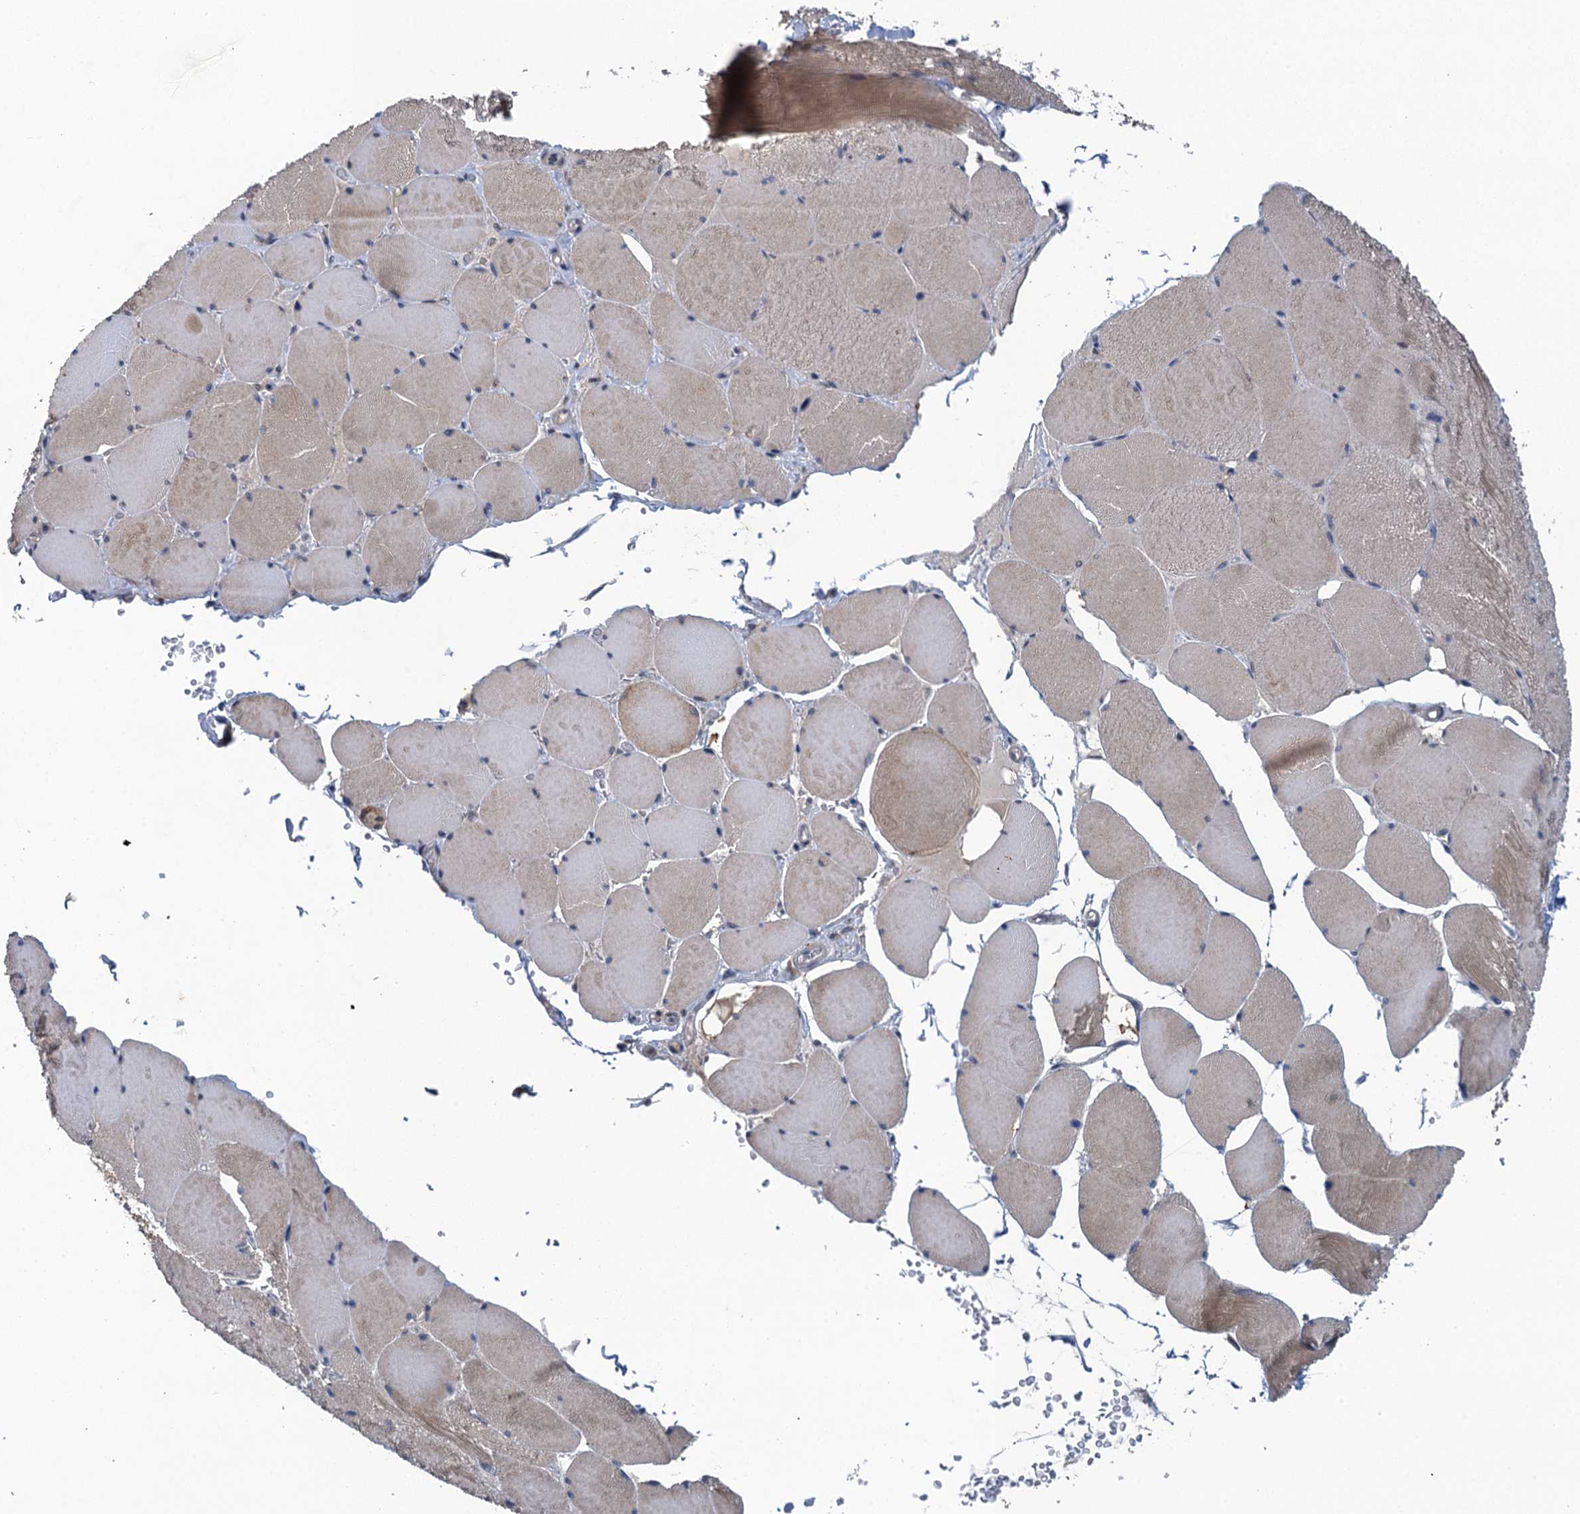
{"staining": {"intensity": "weak", "quantity": ">75%", "location": "cytoplasmic/membranous"}, "tissue": "skeletal muscle", "cell_type": "Myocytes", "image_type": "normal", "snomed": [{"axis": "morphology", "description": "Normal tissue, NOS"}, {"axis": "topography", "description": "Skeletal muscle"}, {"axis": "topography", "description": "Head-Neck"}], "caption": "Weak cytoplasmic/membranous protein positivity is identified in about >75% of myocytes in skeletal muscle. The staining is performed using DAB (3,3'-diaminobenzidine) brown chromogen to label protein expression. The nuclei are counter-stained blue using hematoxylin.", "gene": "MRFAP1", "patient": {"sex": "male", "age": 66}}